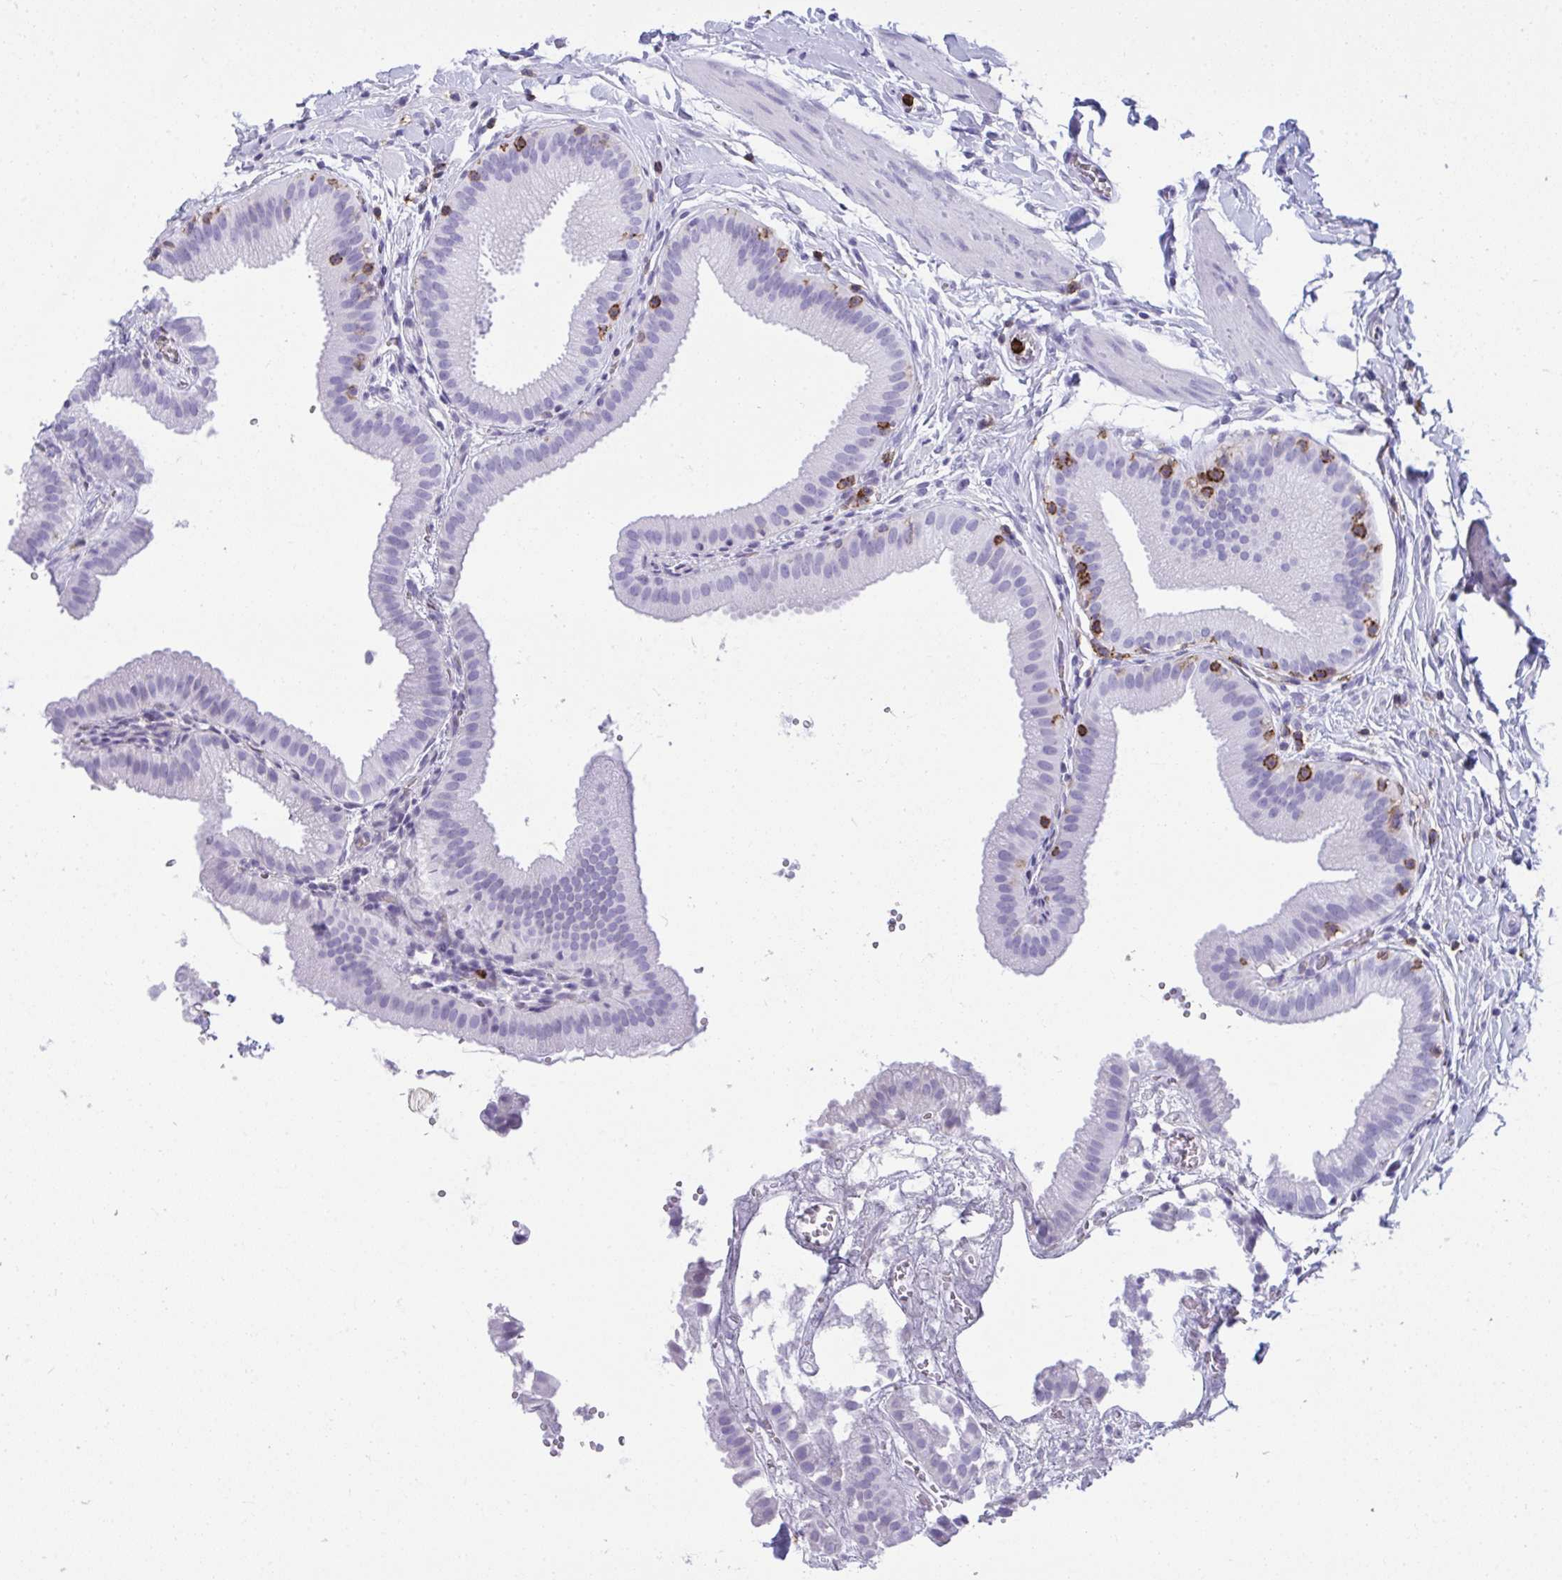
{"staining": {"intensity": "negative", "quantity": "none", "location": "none"}, "tissue": "gallbladder", "cell_type": "Glandular cells", "image_type": "normal", "snomed": [{"axis": "morphology", "description": "Normal tissue, NOS"}, {"axis": "topography", "description": "Gallbladder"}], "caption": "An image of gallbladder stained for a protein reveals no brown staining in glandular cells.", "gene": "SPN", "patient": {"sex": "female", "age": 63}}